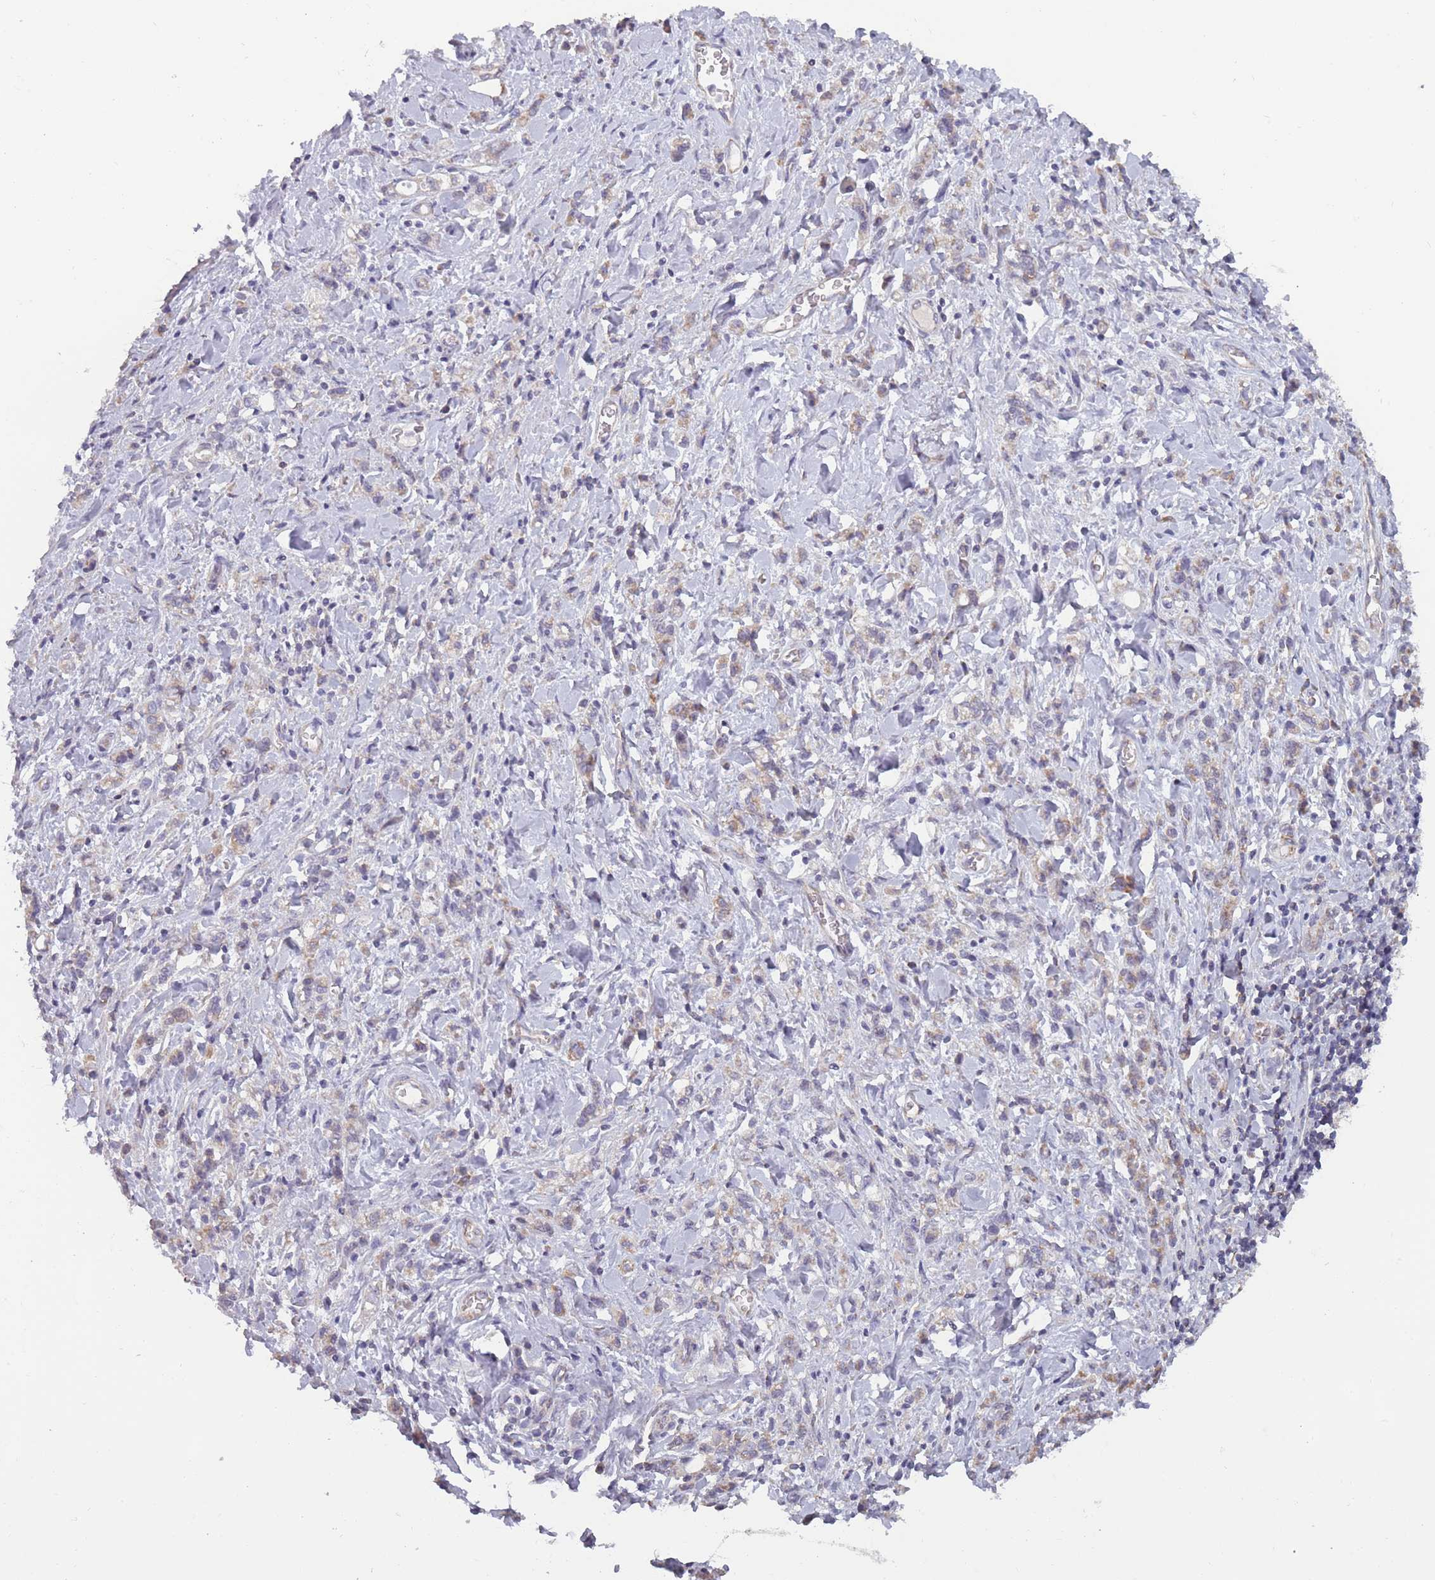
{"staining": {"intensity": "weak", "quantity": ">75%", "location": "cytoplasmic/membranous"}, "tissue": "stomach cancer", "cell_type": "Tumor cells", "image_type": "cancer", "snomed": [{"axis": "morphology", "description": "Adenocarcinoma, NOS"}, {"axis": "topography", "description": "Stomach"}], "caption": "IHC micrograph of human stomach cancer stained for a protein (brown), which shows low levels of weak cytoplasmic/membranous positivity in approximately >75% of tumor cells.", "gene": "MRPS18C", "patient": {"sex": "male", "age": 77}}